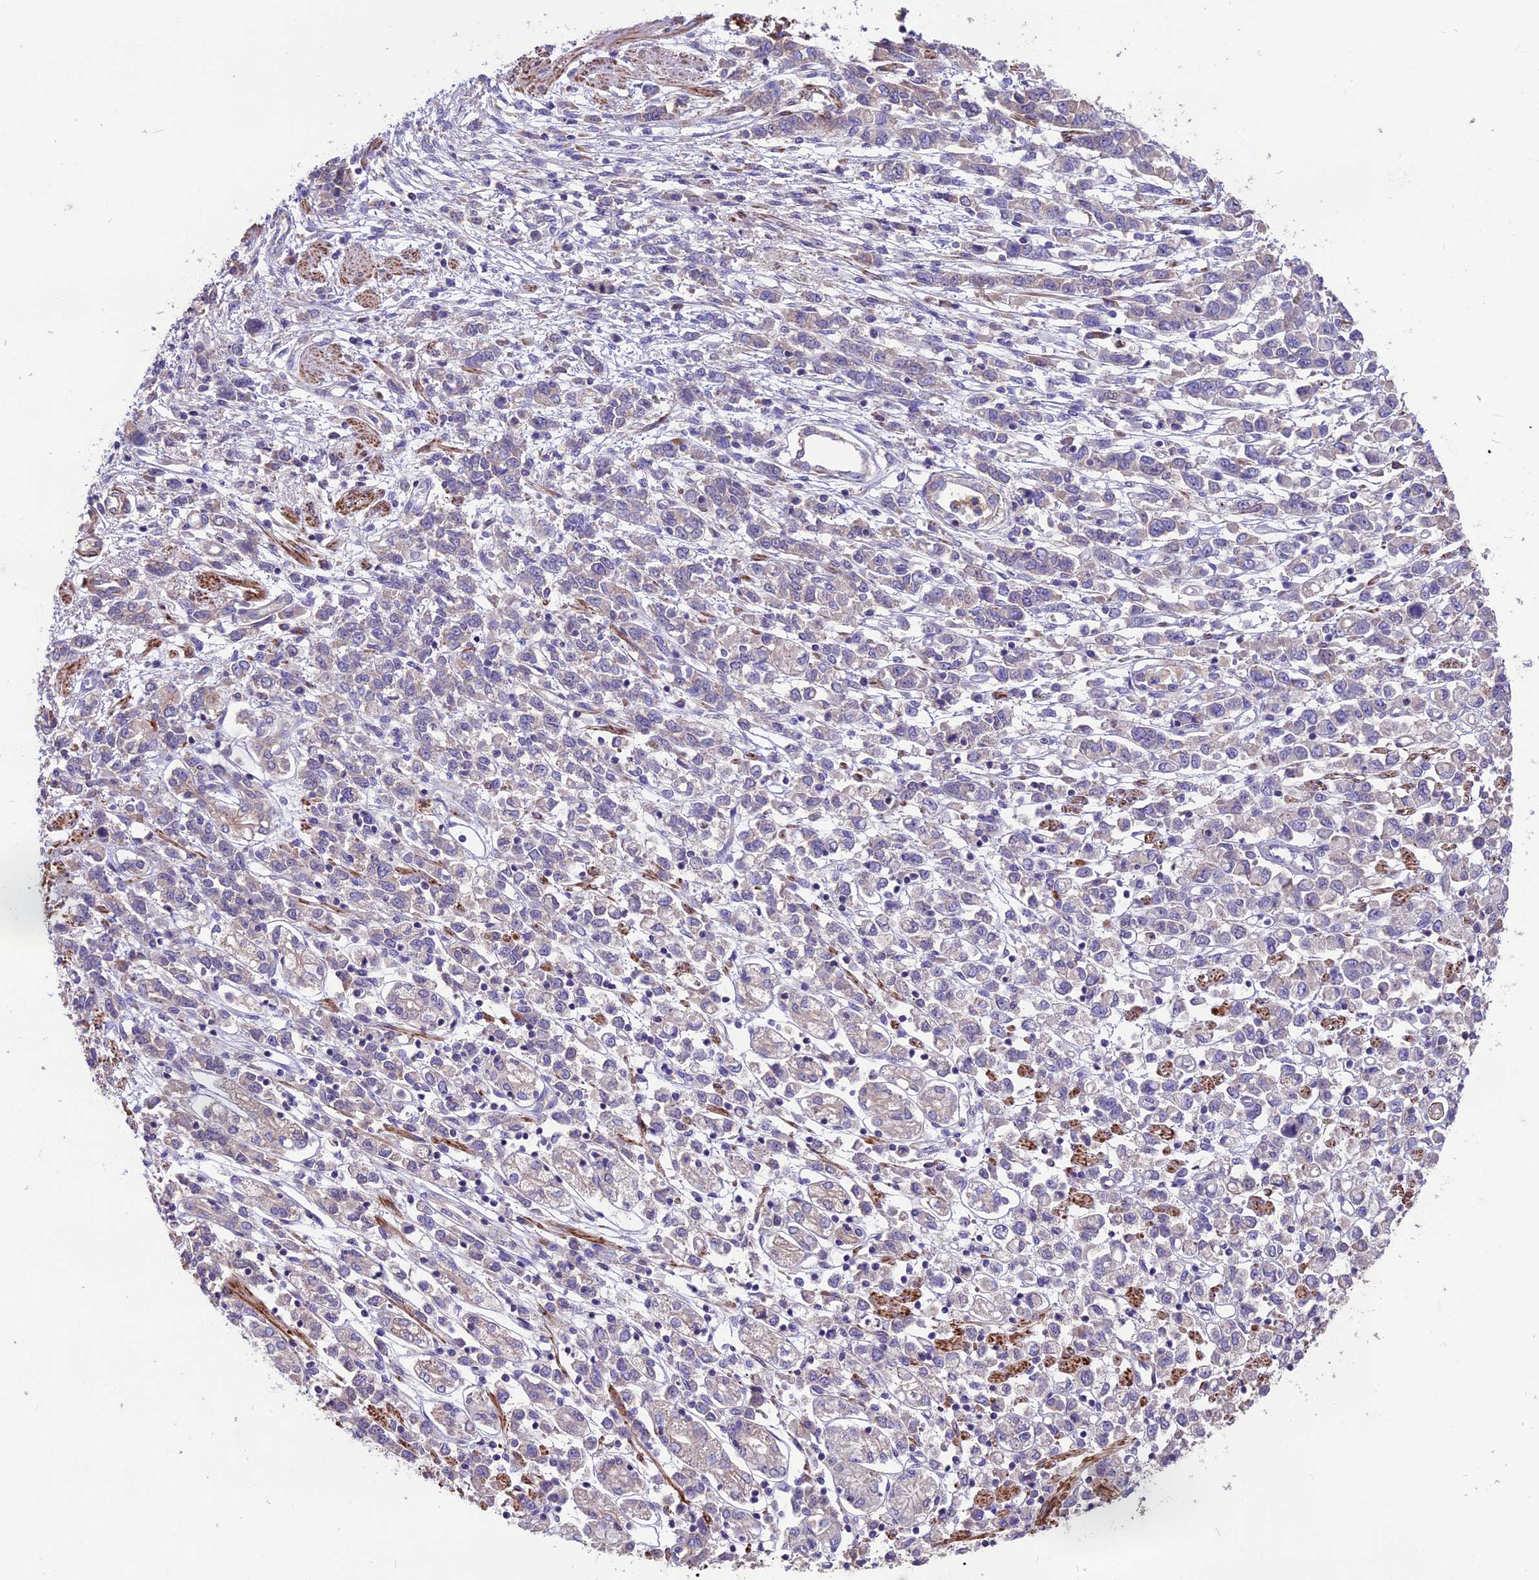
{"staining": {"intensity": "weak", "quantity": "<25%", "location": "cytoplasmic/membranous"}, "tissue": "stomach cancer", "cell_type": "Tumor cells", "image_type": "cancer", "snomed": [{"axis": "morphology", "description": "Adenocarcinoma, NOS"}, {"axis": "topography", "description": "Stomach"}], "caption": "The photomicrograph exhibits no staining of tumor cells in stomach adenocarcinoma. (DAB IHC with hematoxylin counter stain).", "gene": "ANO3", "patient": {"sex": "female", "age": 76}}